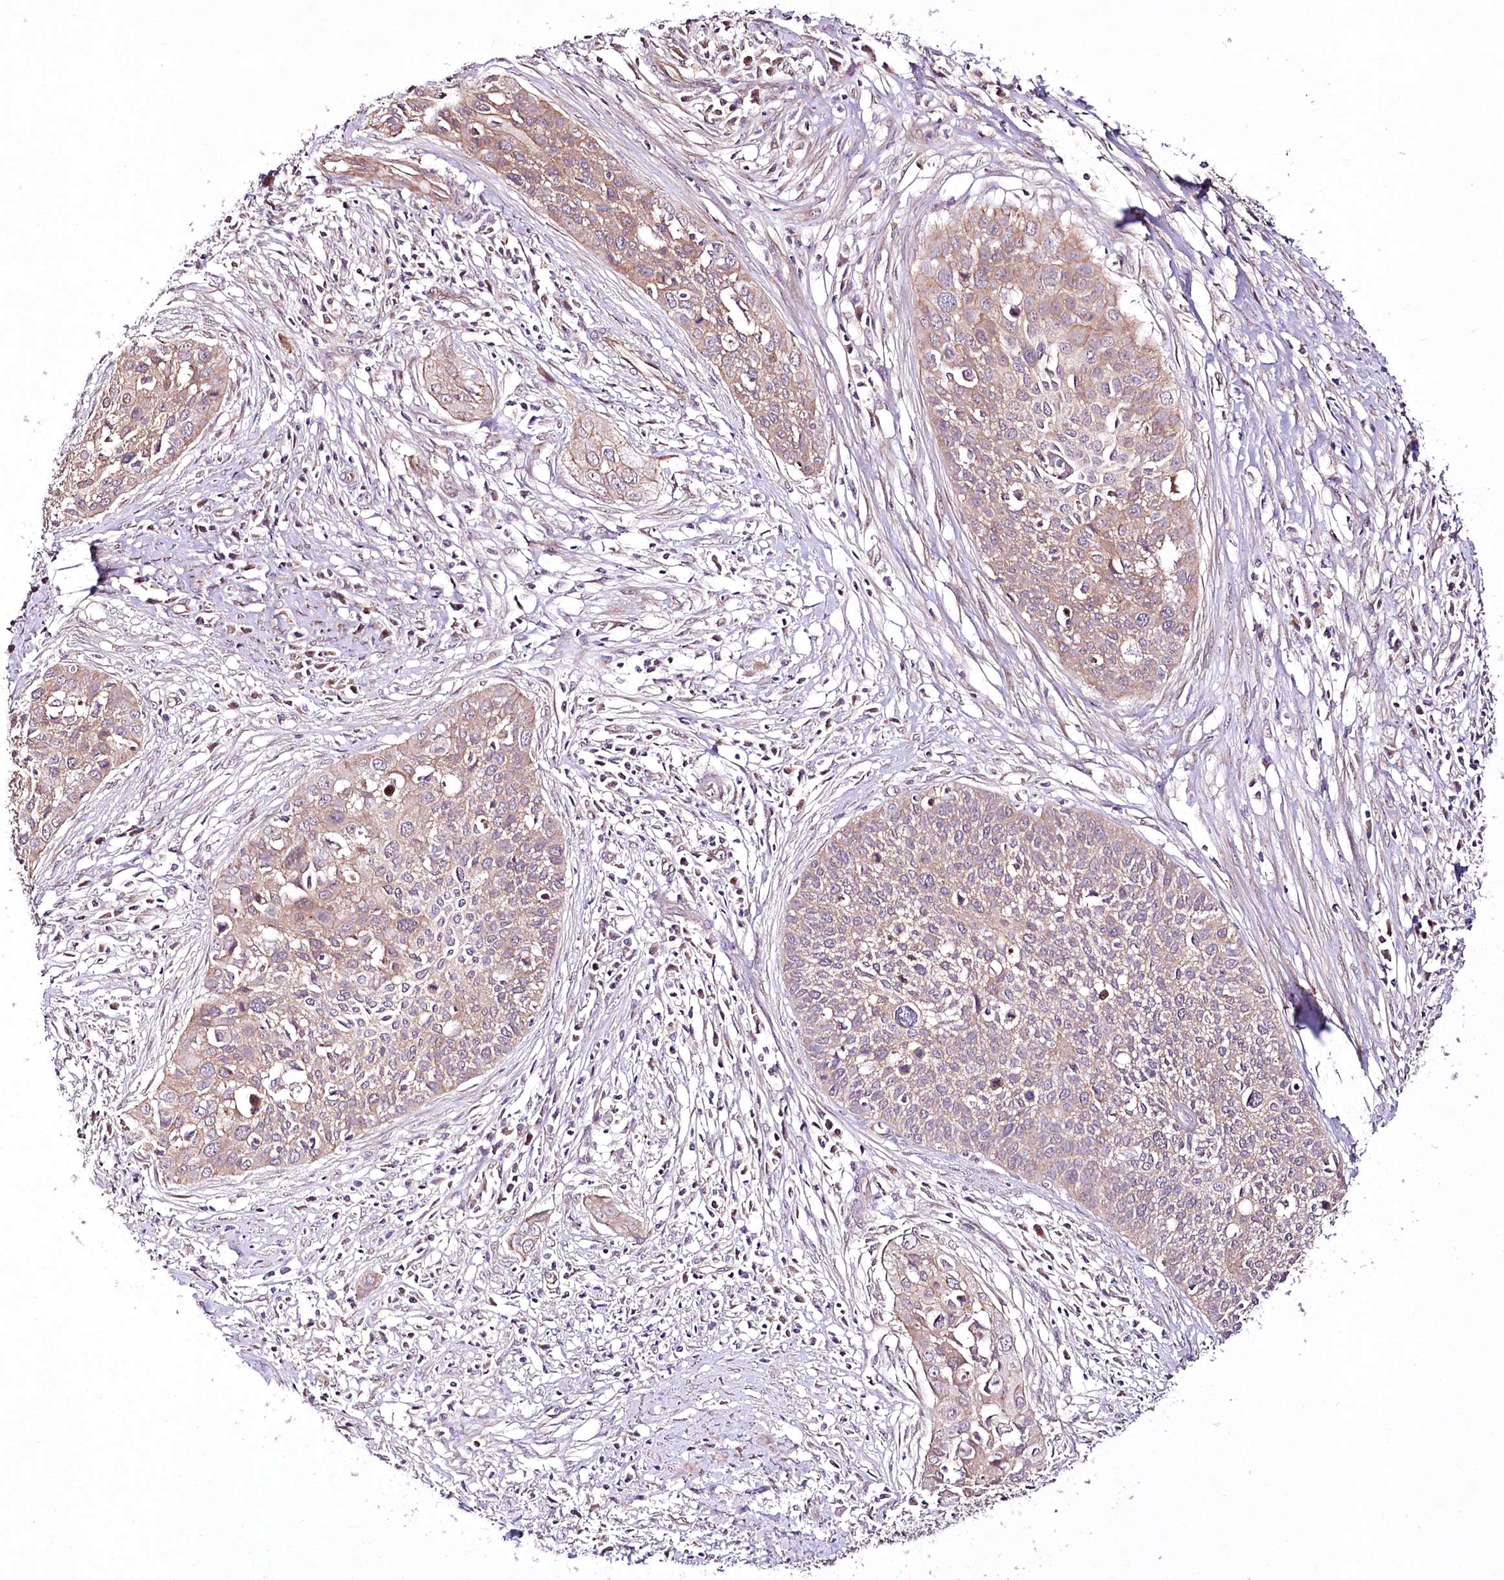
{"staining": {"intensity": "weak", "quantity": "25%-75%", "location": "cytoplasmic/membranous"}, "tissue": "cervical cancer", "cell_type": "Tumor cells", "image_type": "cancer", "snomed": [{"axis": "morphology", "description": "Squamous cell carcinoma, NOS"}, {"axis": "topography", "description": "Cervix"}], "caption": "The photomicrograph reveals immunohistochemical staining of cervical cancer (squamous cell carcinoma). There is weak cytoplasmic/membranous expression is identified in approximately 25%-75% of tumor cells.", "gene": "REXO2", "patient": {"sex": "female", "age": 34}}